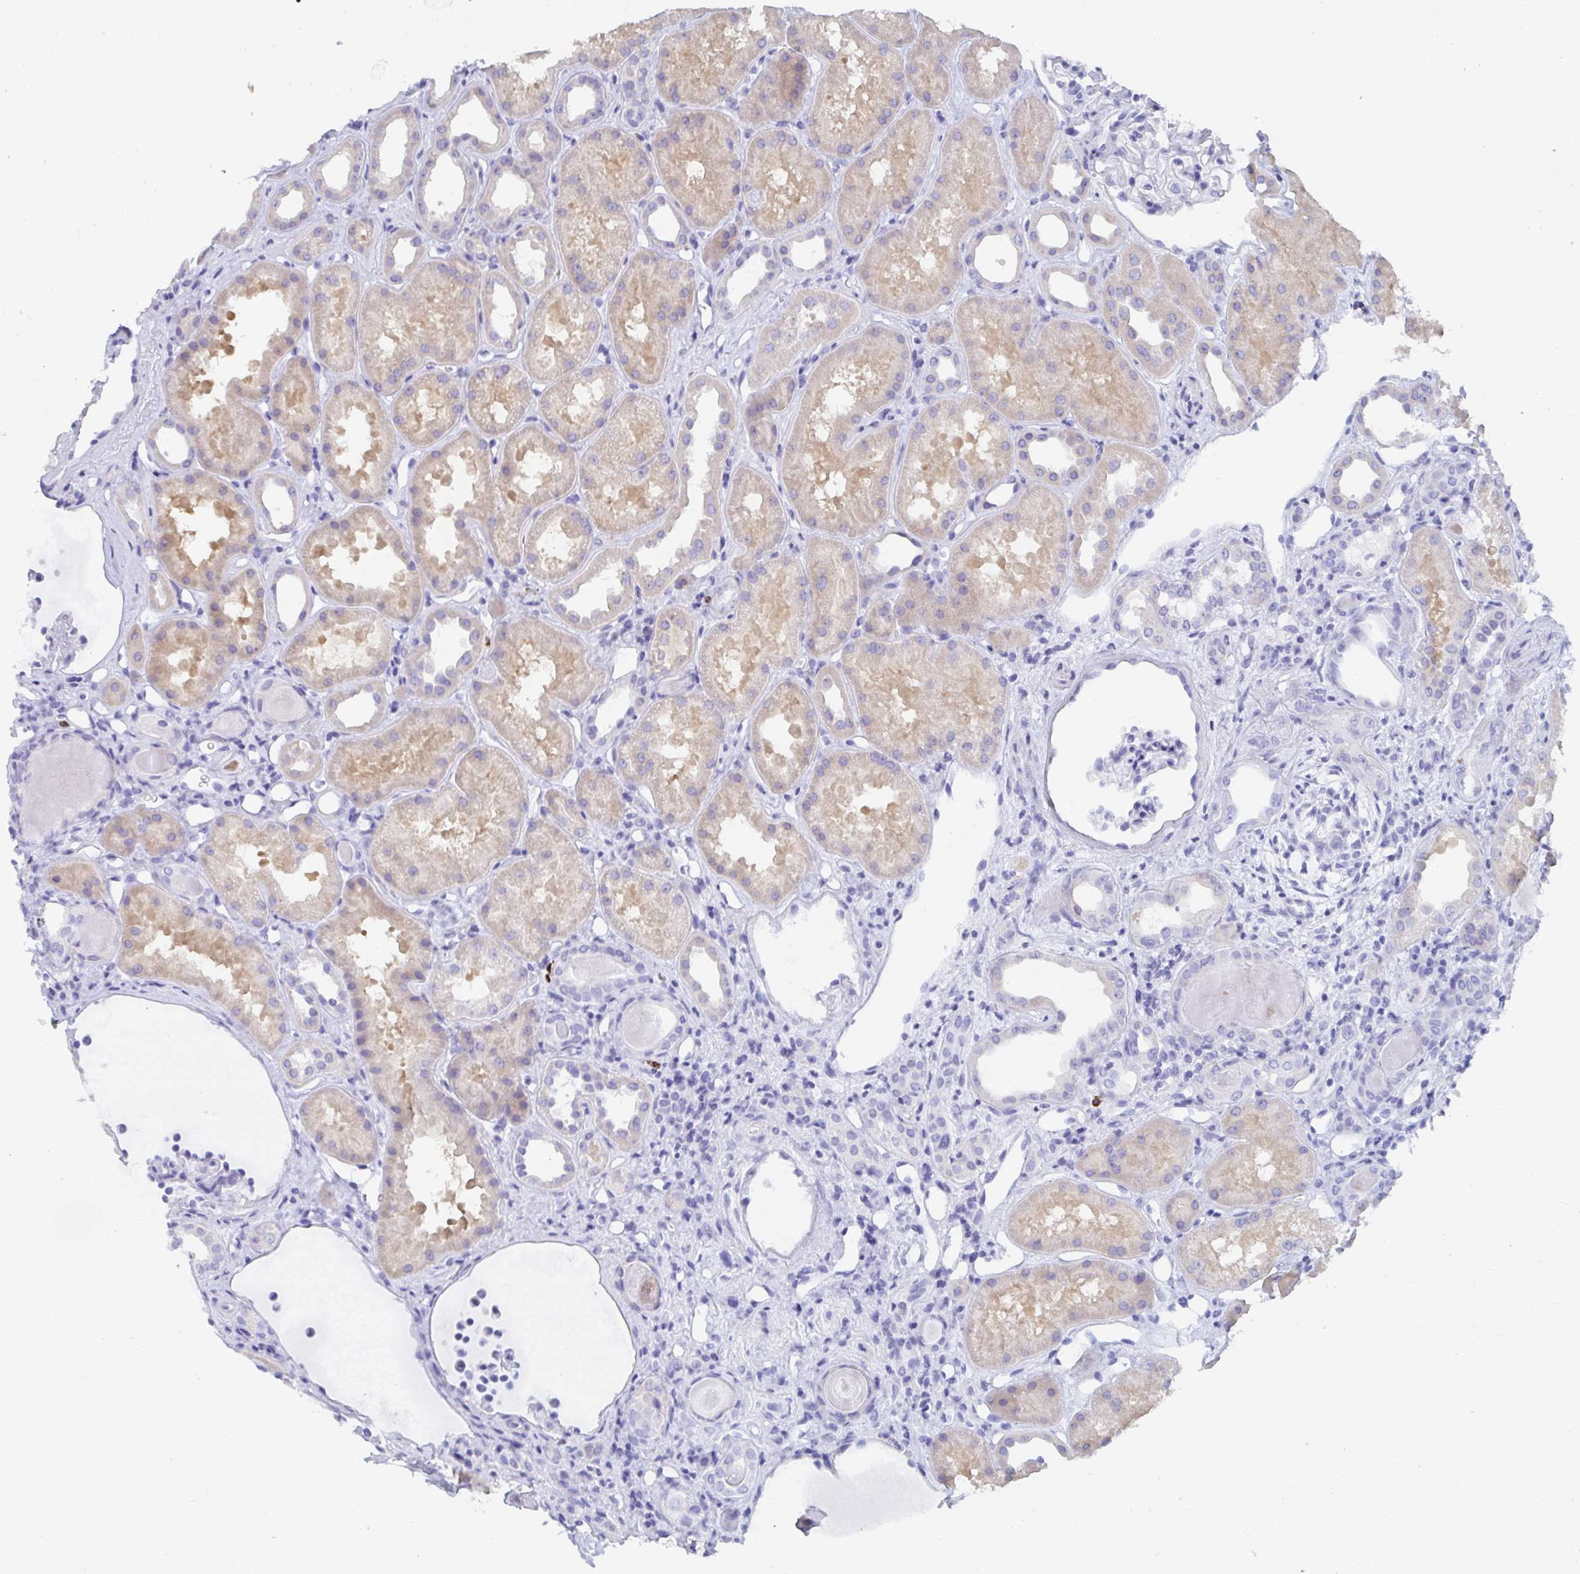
{"staining": {"intensity": "negative", "quantity": "none", "location": "none"}, "tissue": "kidney", "cell_type": "Cells in glomeruli", "image_type": "normal", "snomed": [{"axis": "morphology", "description": "Normal tissue, NOS"}, {"axis": "topography", "description": "Kidney"}], "caption": "Photomicrograph shows no protein staining in cells in glomeruli of unremarkable kidney. (Stains: DAB (3,3'-diaminobenzidine) IHC with hematoxylin counter stain, Microscopy: brightfield microscopy at high magnification).", "gene": "GRIA1", "patient": {"sex": "male", "age": 61}}